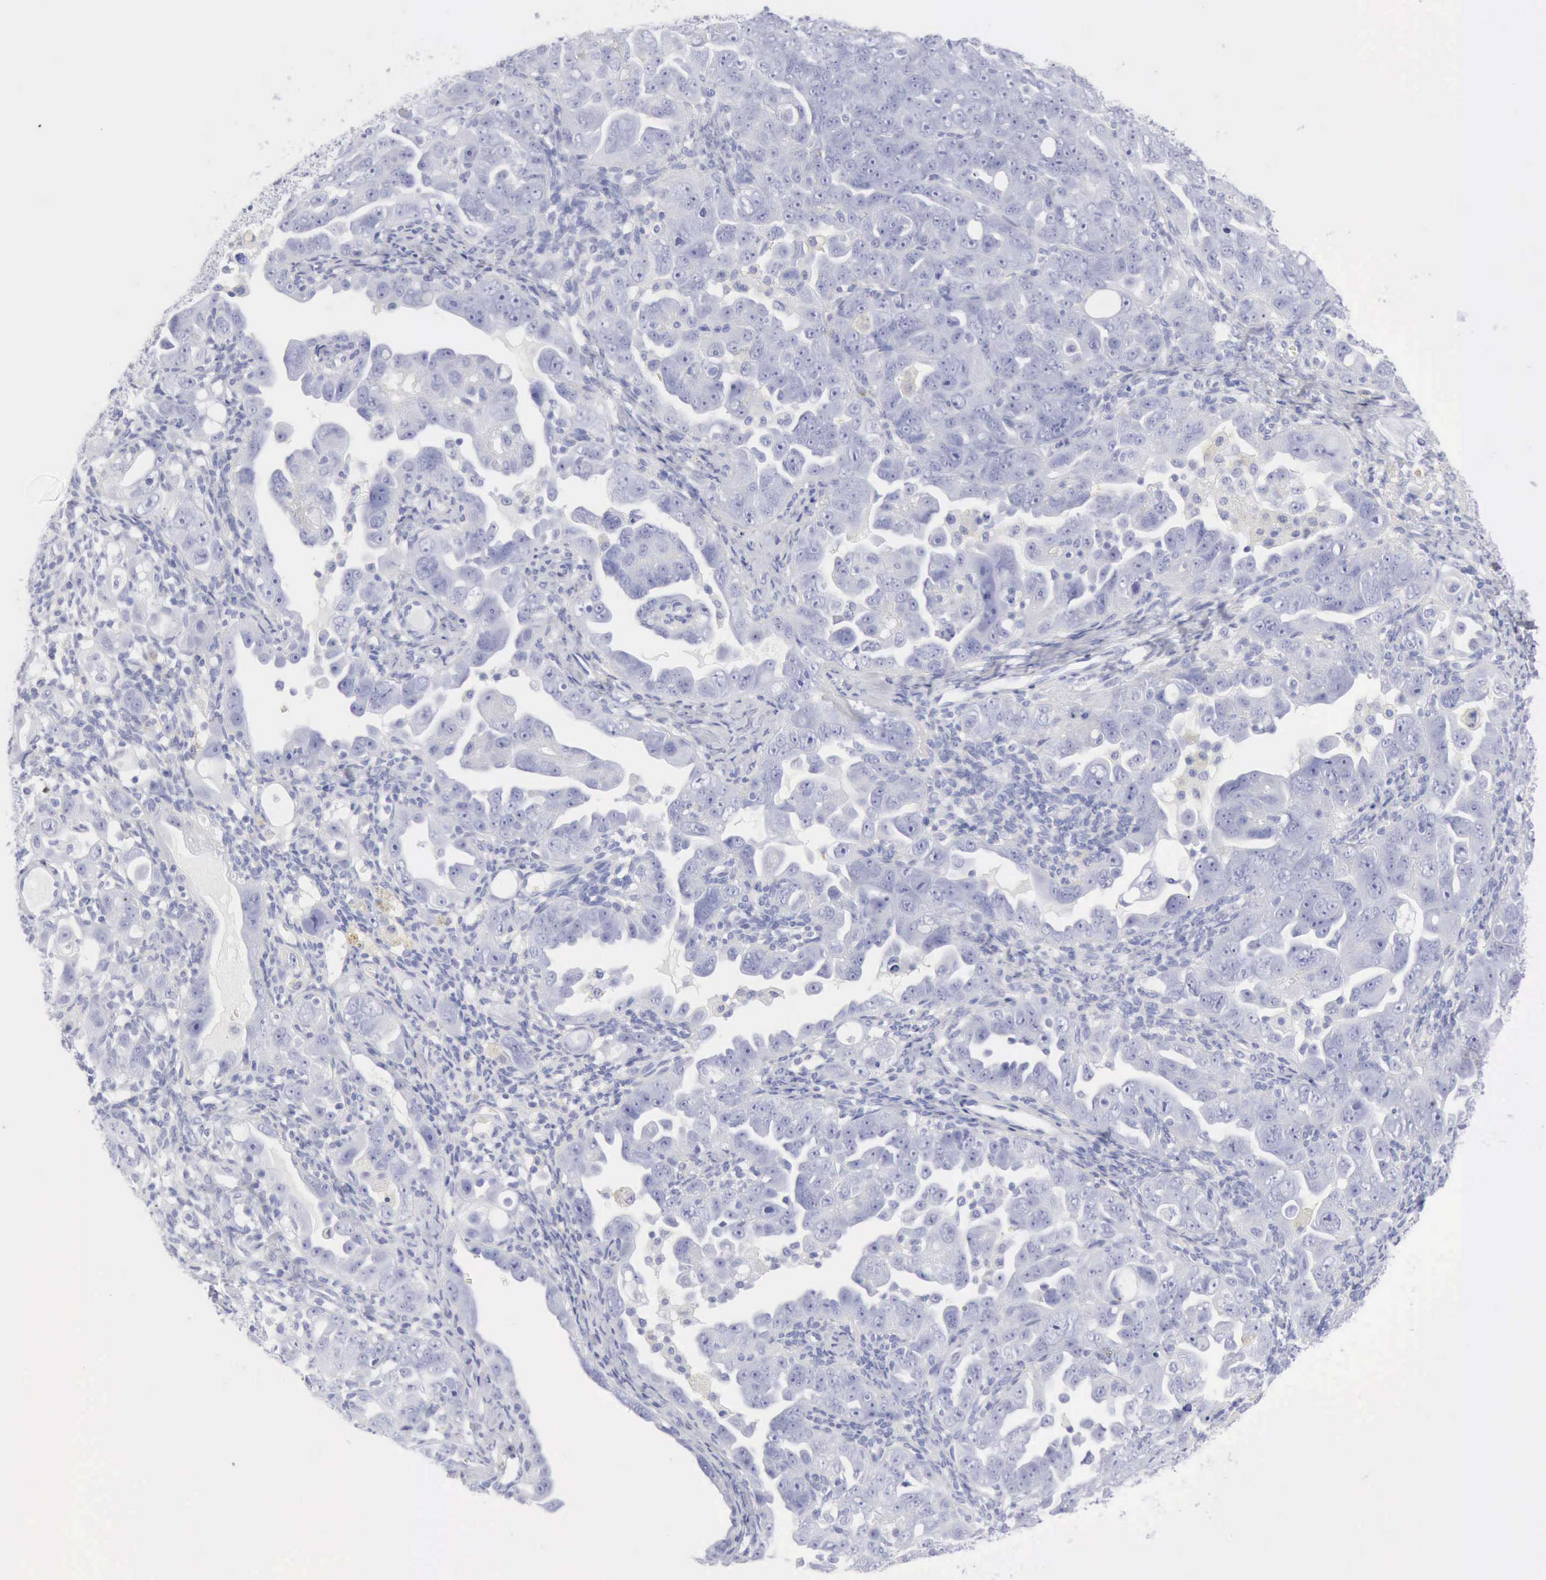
{"staining": {"intensity": "negative", "quantity": "none", "location": "none"}, "tissue": "ovarian cancer", "cell_type": "Tumor cells", "image_type": "cancer", "snomed": [{"axis": "morphology", "description": "Cystadenocarcinoma, serous, NOS"}, {"axis": "topography", "description": "Ovary"}], "caption": "Ovarian cancer was stained to show a protein in brown. There is no significant positivity in tumor cells.", "gene": "KRT10", "patient": {"sex": "female", "age": 66}}